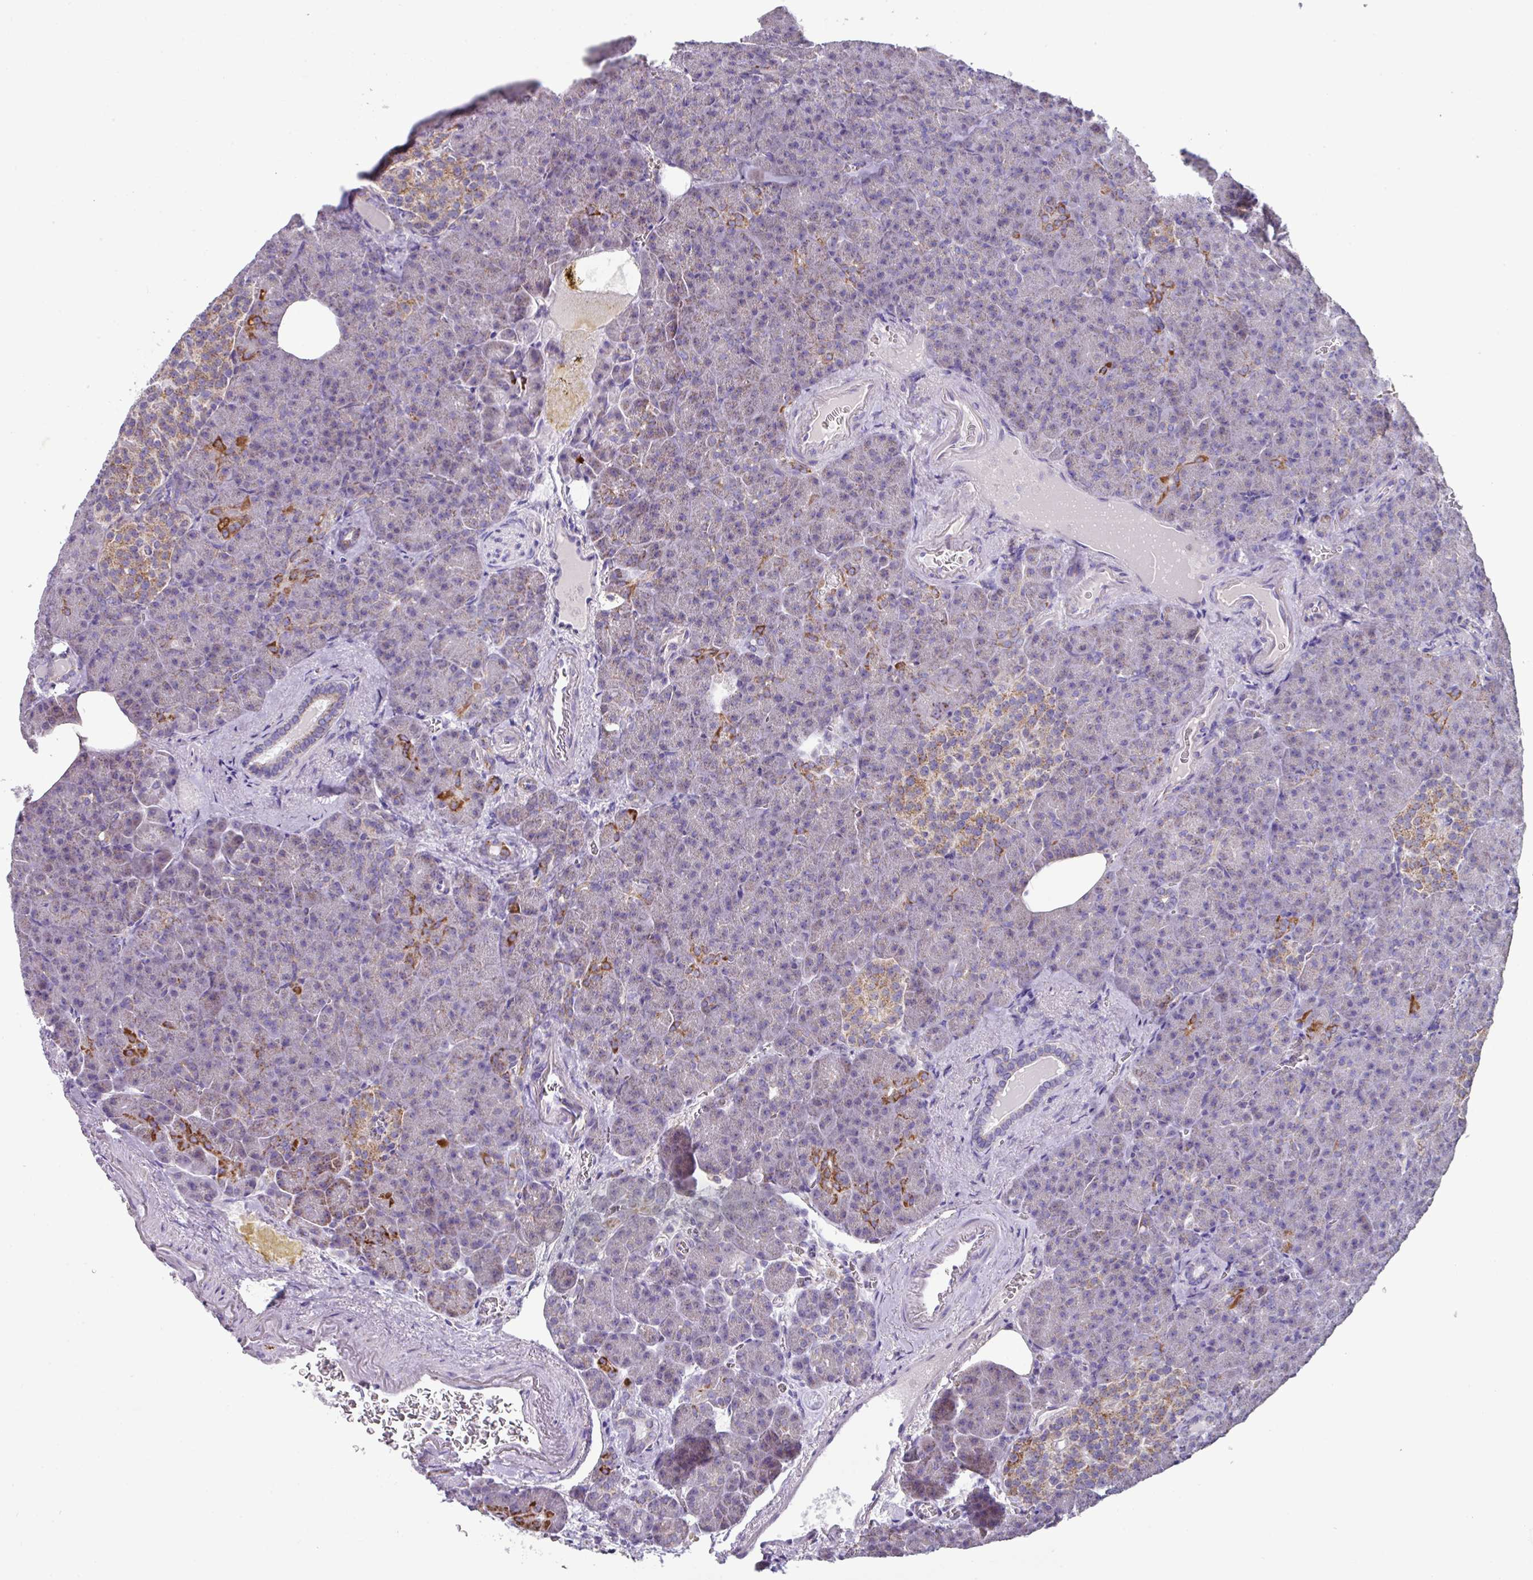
{"staining": {"intensity": "strong", "quantity": "<25%", "location": "cytoplasmic/membranous"}, "tissue": "pancreas", "cell_type": "Exocrine glandular cells", "image_type": "normal", "snomed": [{"axis": "morphology", "description": "Normal tissue, NOS"}, {"axis": "topography", "description": "Pancreas"}], "caption": "Immunohistochemical staining of normal pancreas shows <25% levels of strong cytoplasmic/membranous protein expression in about <25% of exocrine glandular cells. The protein of interest is stained brown, and the nuclei are stained in blue (DAB (3,3'-diaminobenzidine) IHC with brightfield microscopy, high magnification).", "gene": "MT", "patient": {"sex": "female", "age": 74}}